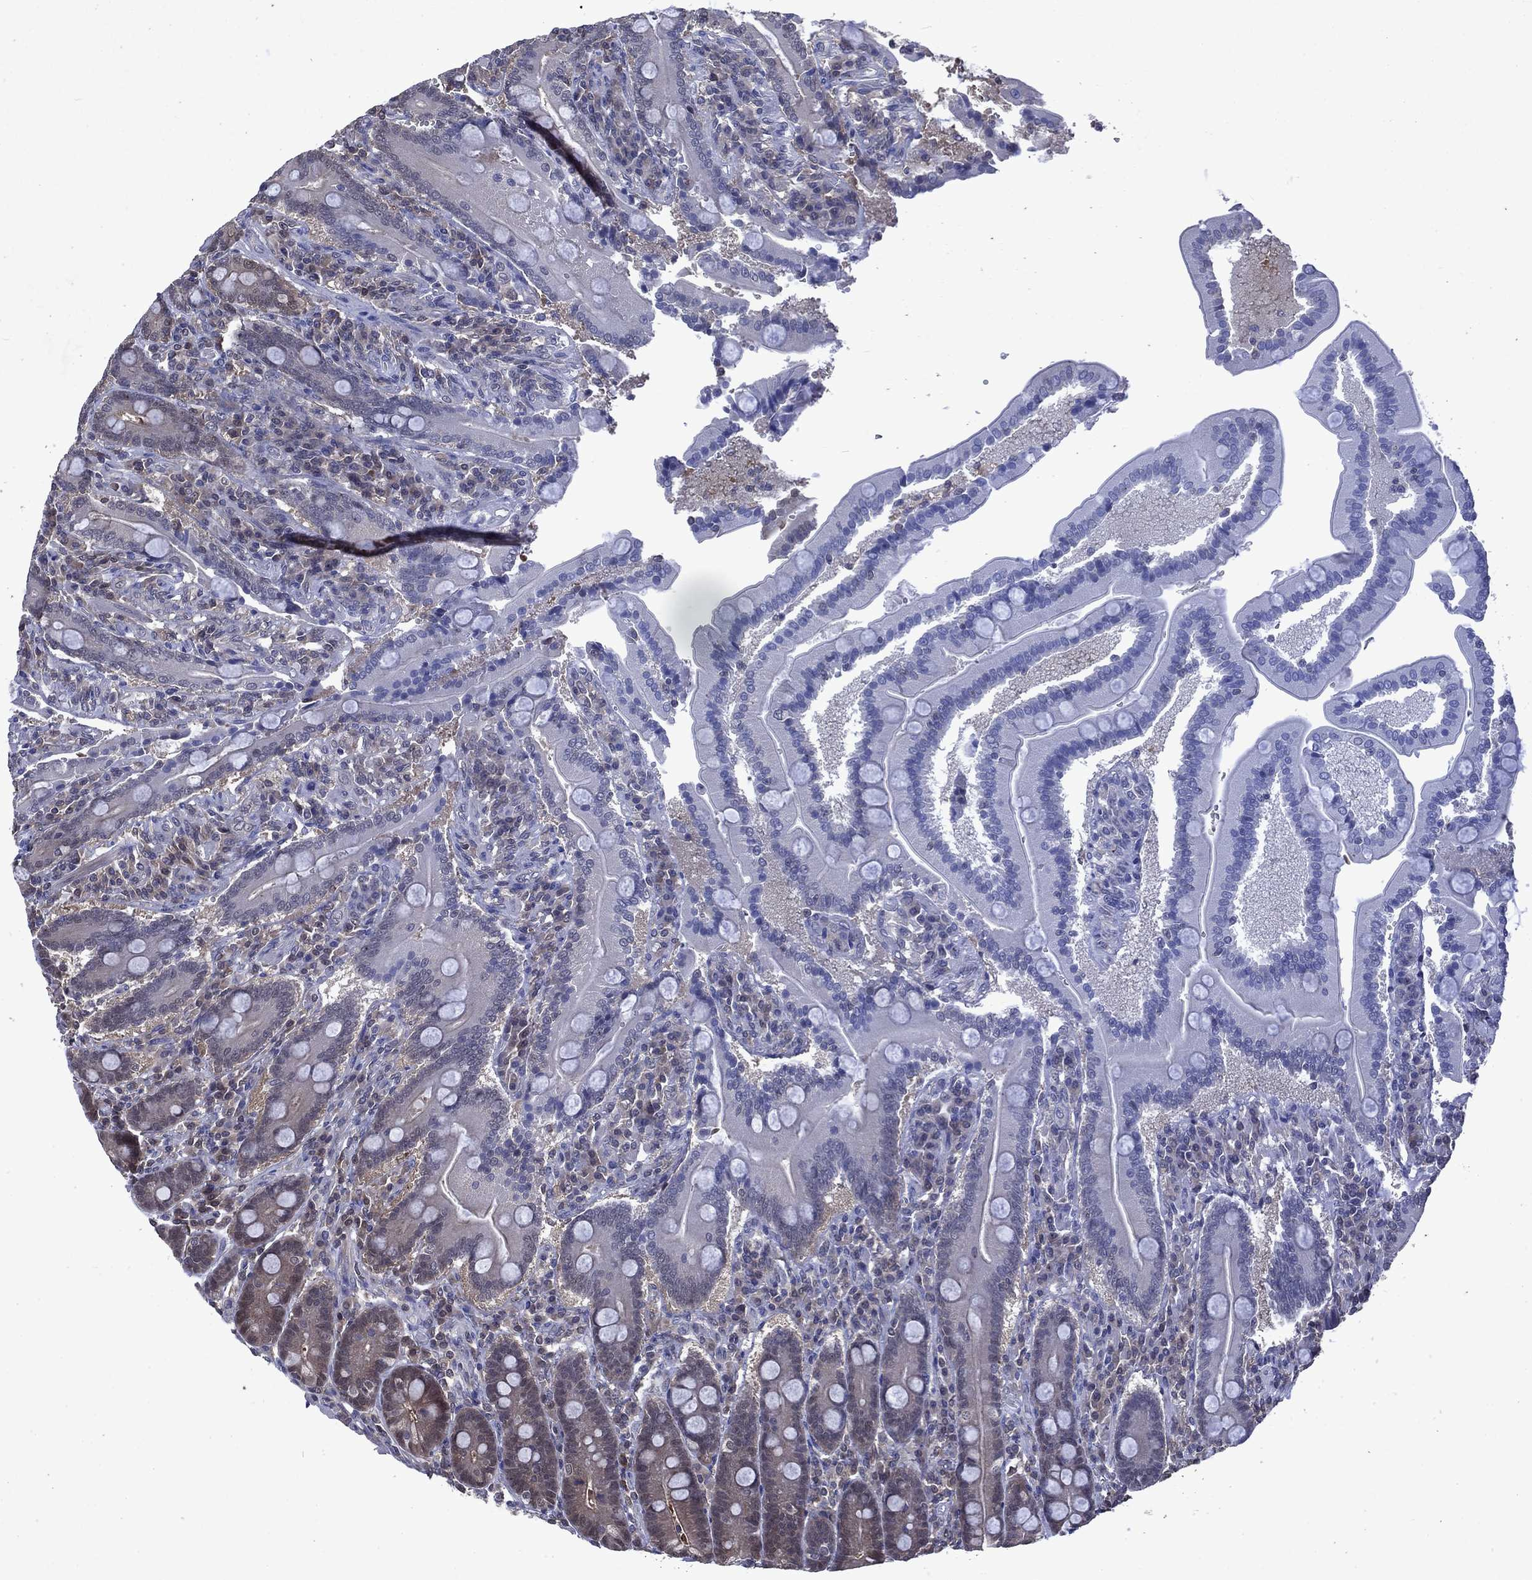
{"staining": {"intensity": "weak", "quantity": "25%-75%", "location": "cytoplasmic/membranous"}, "tissue": "duodenum", "cell_type": "Glandular cells", "image_type": "normal", "snomed": [{"axis": "morphology", "description": "Normal tissue, NOS"}, {"axis": "topography", "description": "Duodenum"}], "caption": "This histopathology image demonstrates unremarkable duodenum stained with immunohistochemistry (IHC) to label a protein in brown. The cytoplasmic/membranous of glandular cells show weak positivity for the protein. Nuclei are counter-stained blue.", "gene": "MTAP", "patient": {"sex": "female", "age": 62}}